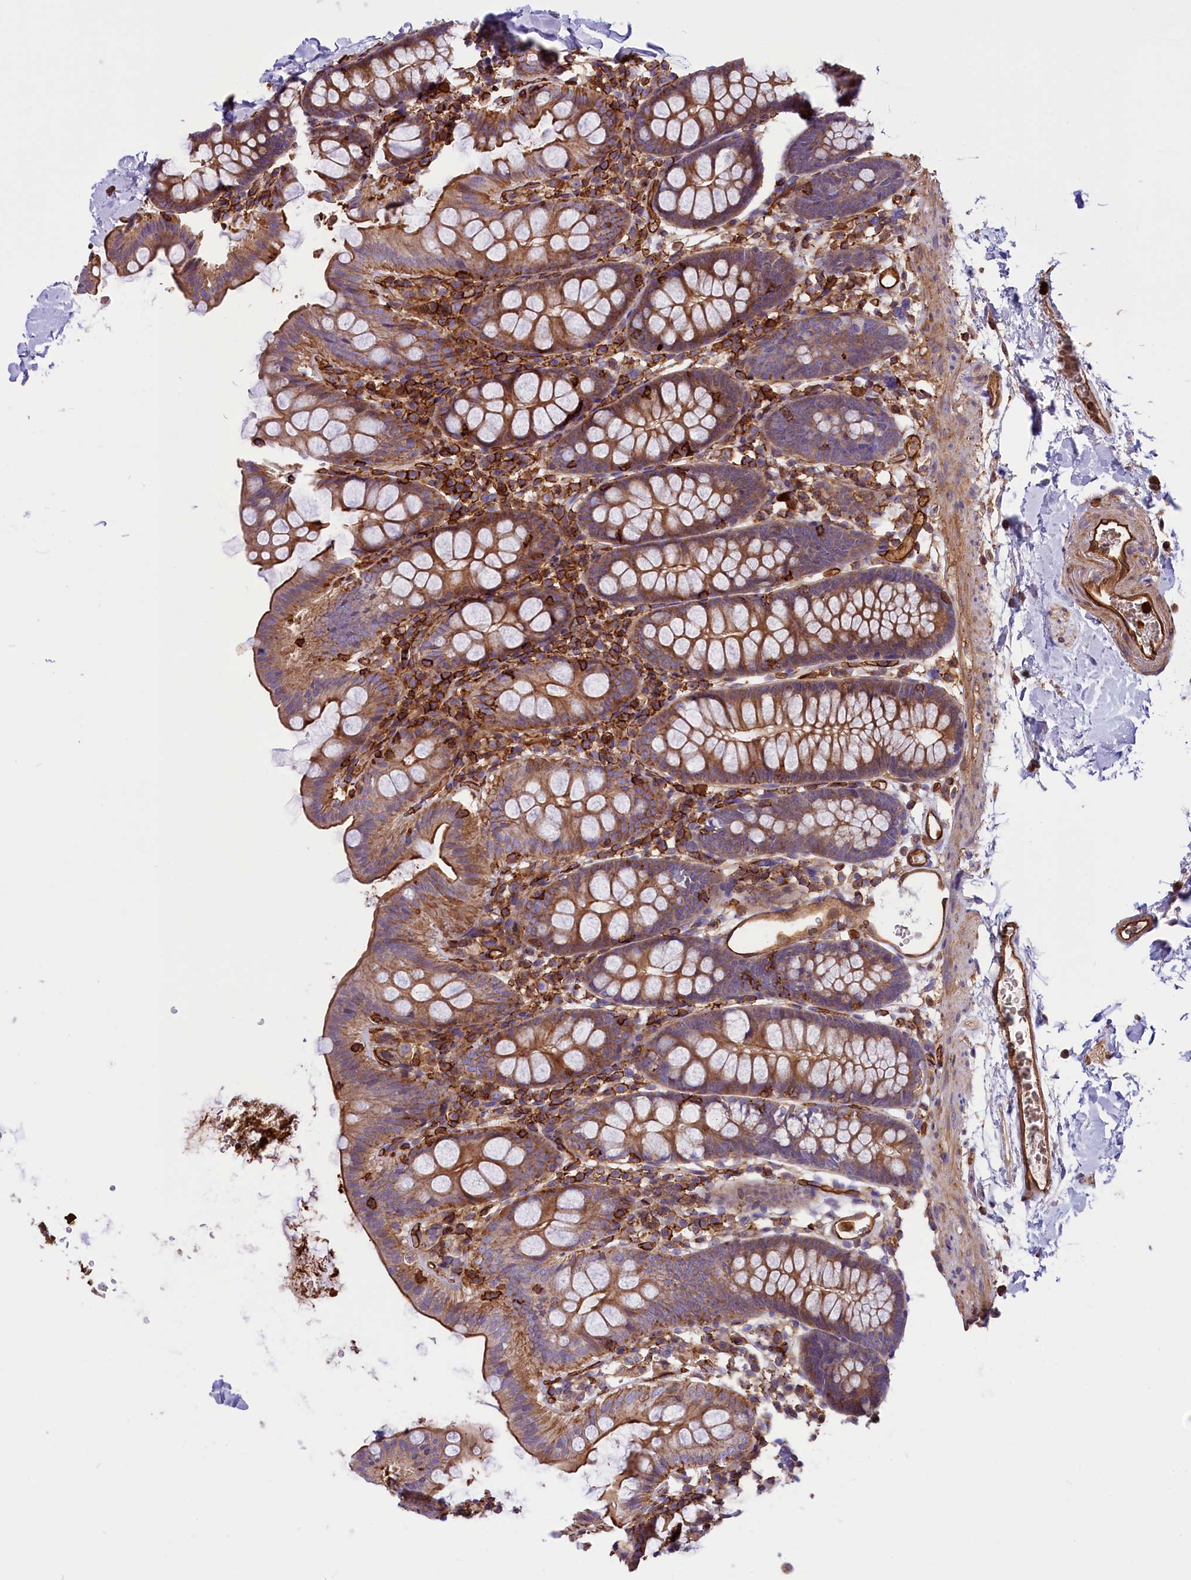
{"staining": {"intensity": "strong", "quantity": ">75%", "location": "cytoplasmic/membranous"}, "tissue": "colon", "cell_type": "Endothelial cells", "image_type": "normal", "snomed": [{"axis": "morphology", "description": "Normal tissue, NOS"}, {"axis": "topography", "description": "Colon"}], "caption": "The immunohistochemical stain labels strong cytoplasmic/membranous staining in endothelial cells of normal colon.", "gene": "CD99L2", "patient": {"sex": "male", "age": 75}}